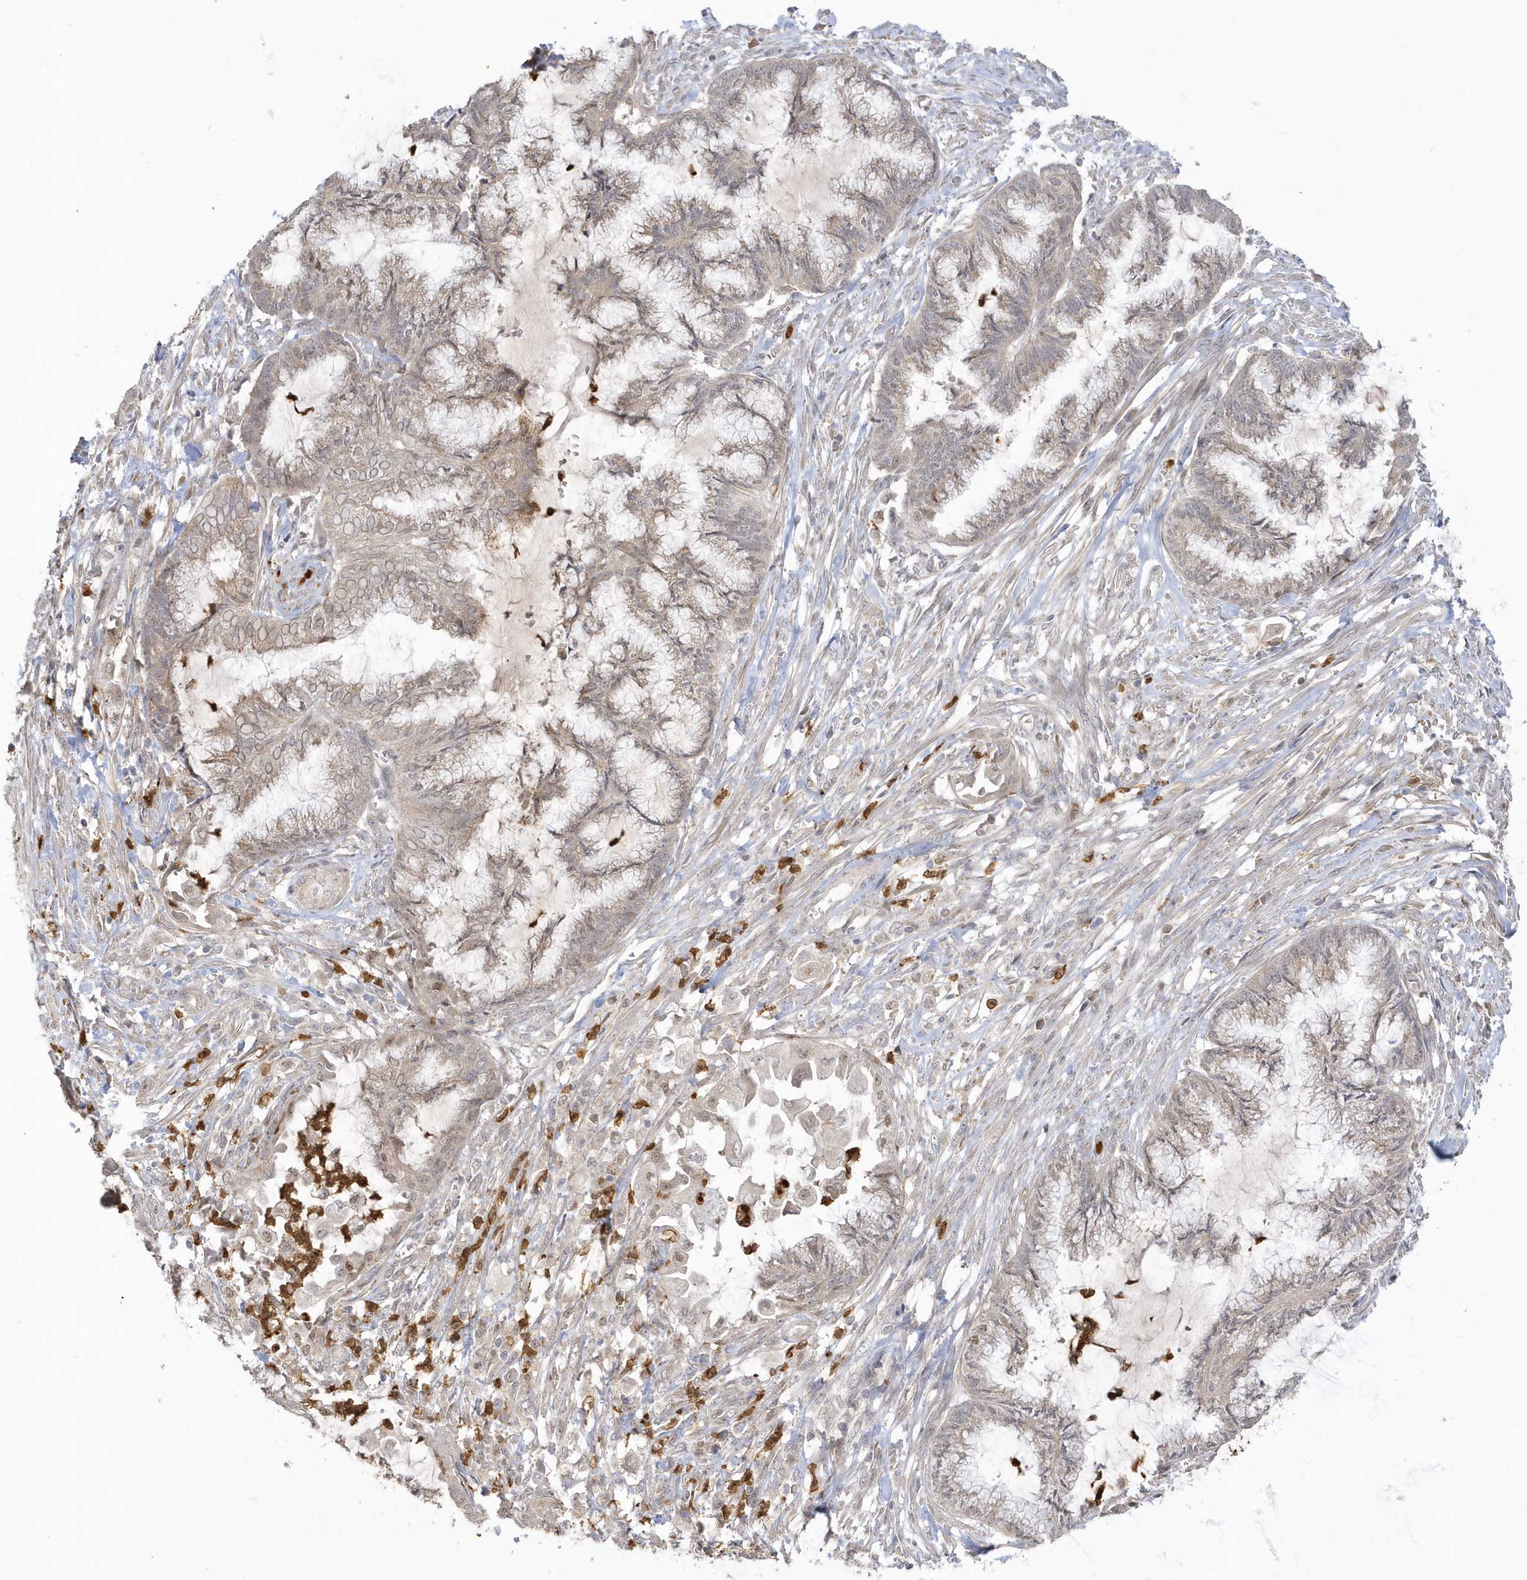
{"staining": {"intensity": "weak", "quantity": "<25%", "location": "cytoplasmic/membranous,nuclear"}, "tissue": "endometrial cancer", "cell_type": "Tumor cells", "image_type": "cancer", "snomed": [{"axis": "morphology", "description": "Adenocarcinoma, NOS"}, {"axis": "topography", "description": "Endometrium"}], "caption": "Protein analysis of endometrial cancer (adenocarcinoma) shows no significant staining in tumor cells.", "gene": "NAF1", "patient": {"sex": "female", "age": 86}}